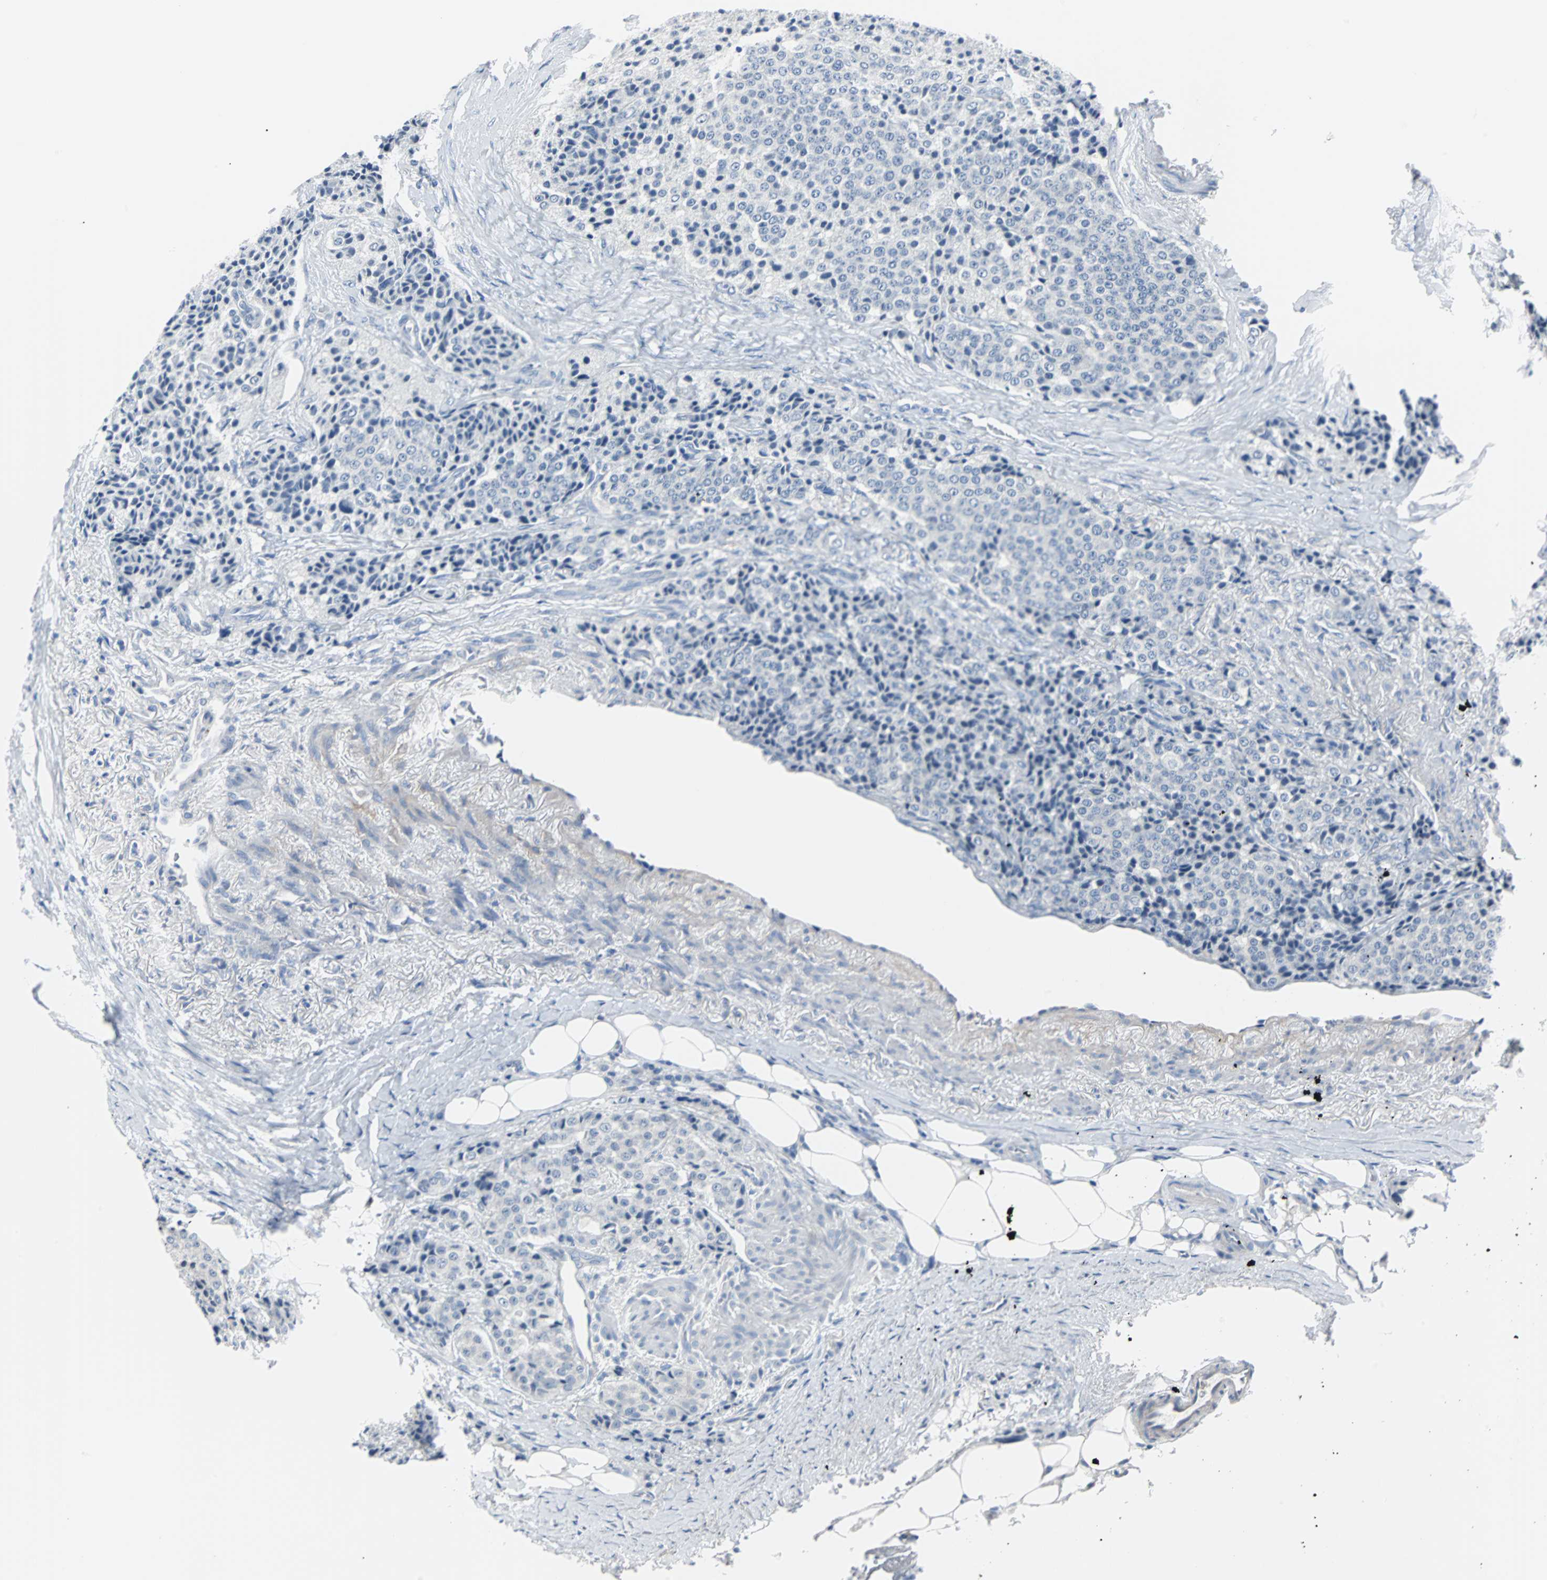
{"staining": {"intensity": "negative", "quantity": "none", "location": "none"}, "tissue": "carcinoid", "cell_type": "Tumor cells", "image_type": "cancer", "snomed": [{"axis": "morphology", "description": "Carcinoid, malignant, NOS"}, {"axis": "topography", "description": "Colon"}], "caption": "This is an immunohistochemistry (IHC) histopathology image of human carcinoid. There is no positivity in tumor cells.", "gene": "RASA1", "patient": {"sex": "female", "age": 61}}